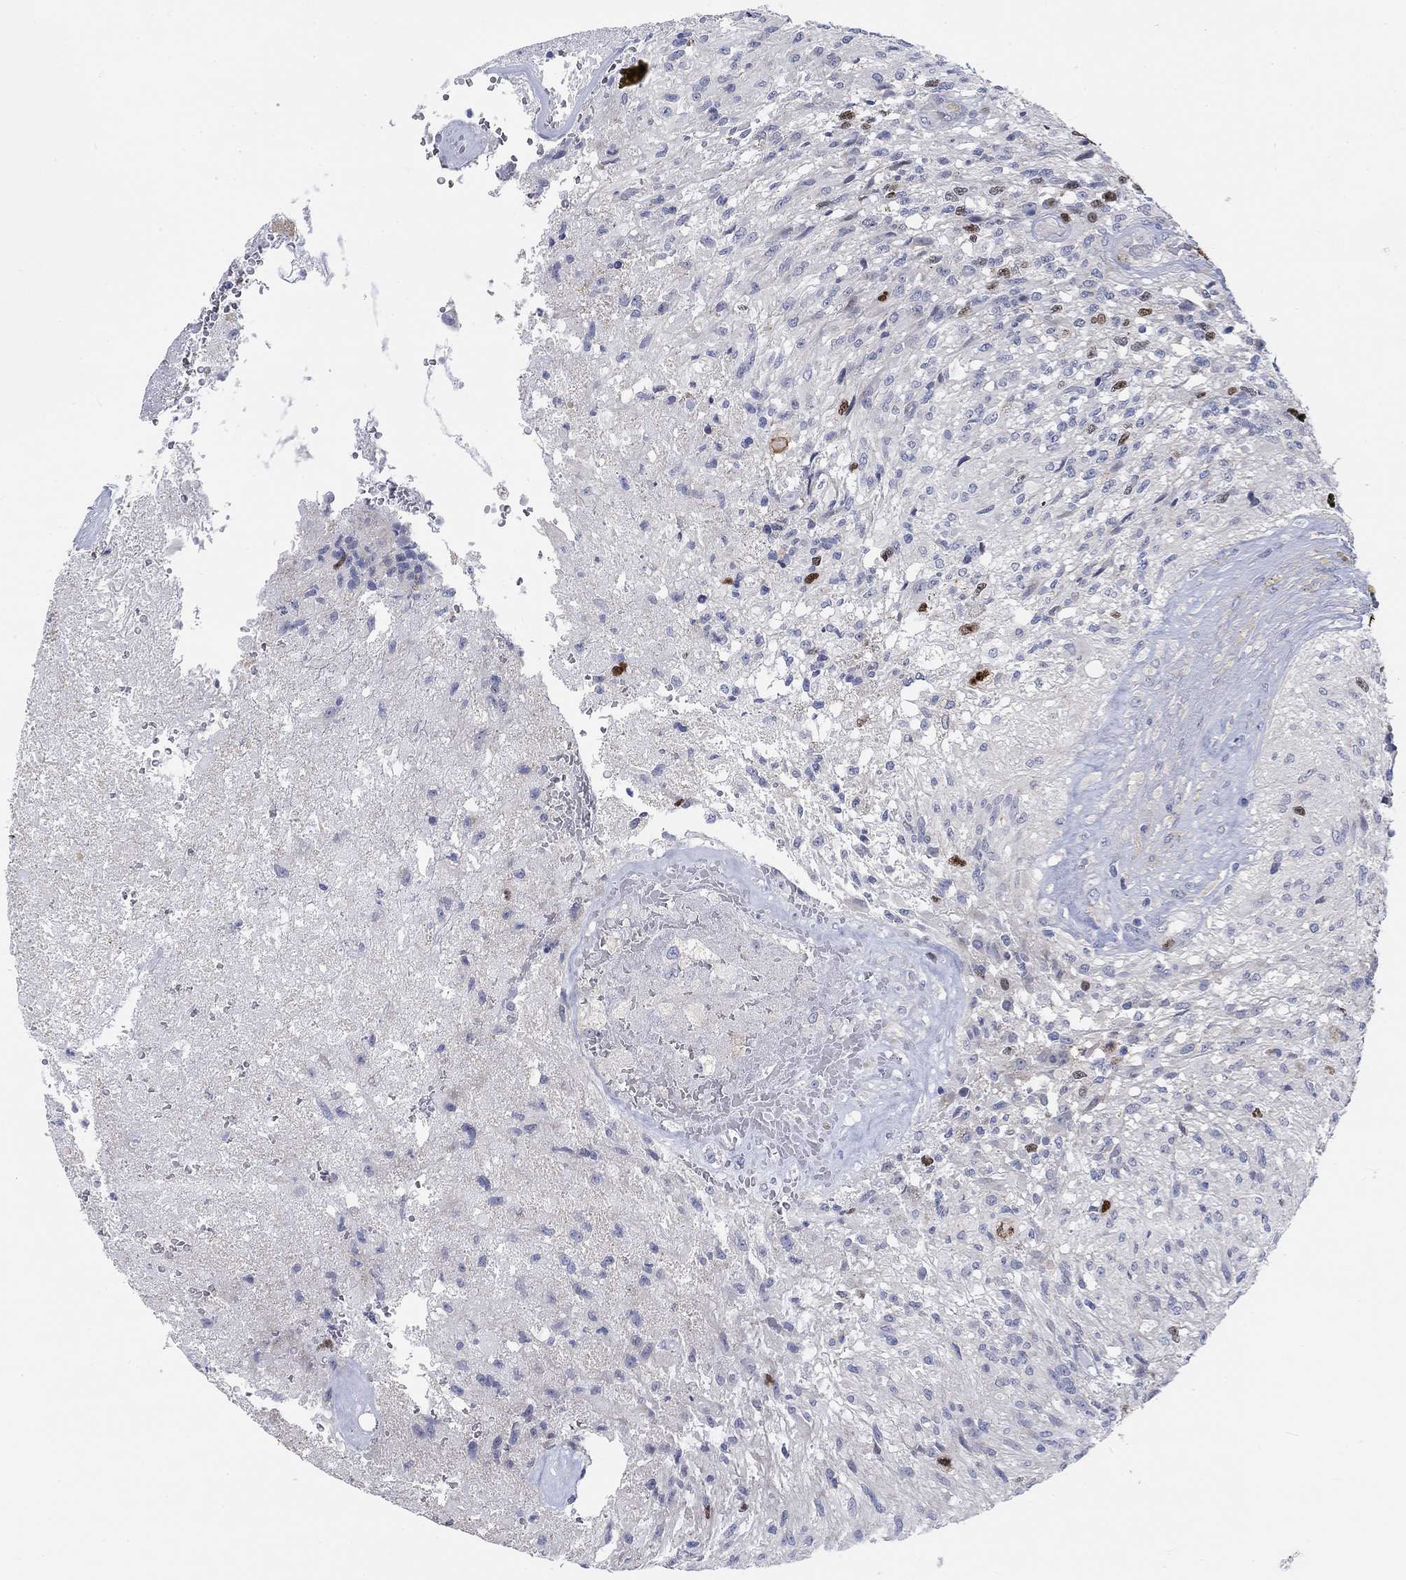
{"staining": {"intensity": "negative", "quantity": "none", "location": "none"}, "tissue": "glioma", "cell_type": "Tumor cells", "image_type": "cancer", "snomed": [{"axis": "morphology", "description": "Glioma, malignant, High grade"}, {"axis": "topography", "description": "Brain"}], "caption": "DAB immunohistochemical staining of human glioma exhibits no significant expression in tumor cells. (DAB IHC, high magnification).", "gene": "PRC1", "patient": {"sex": "male", "age": 56}}